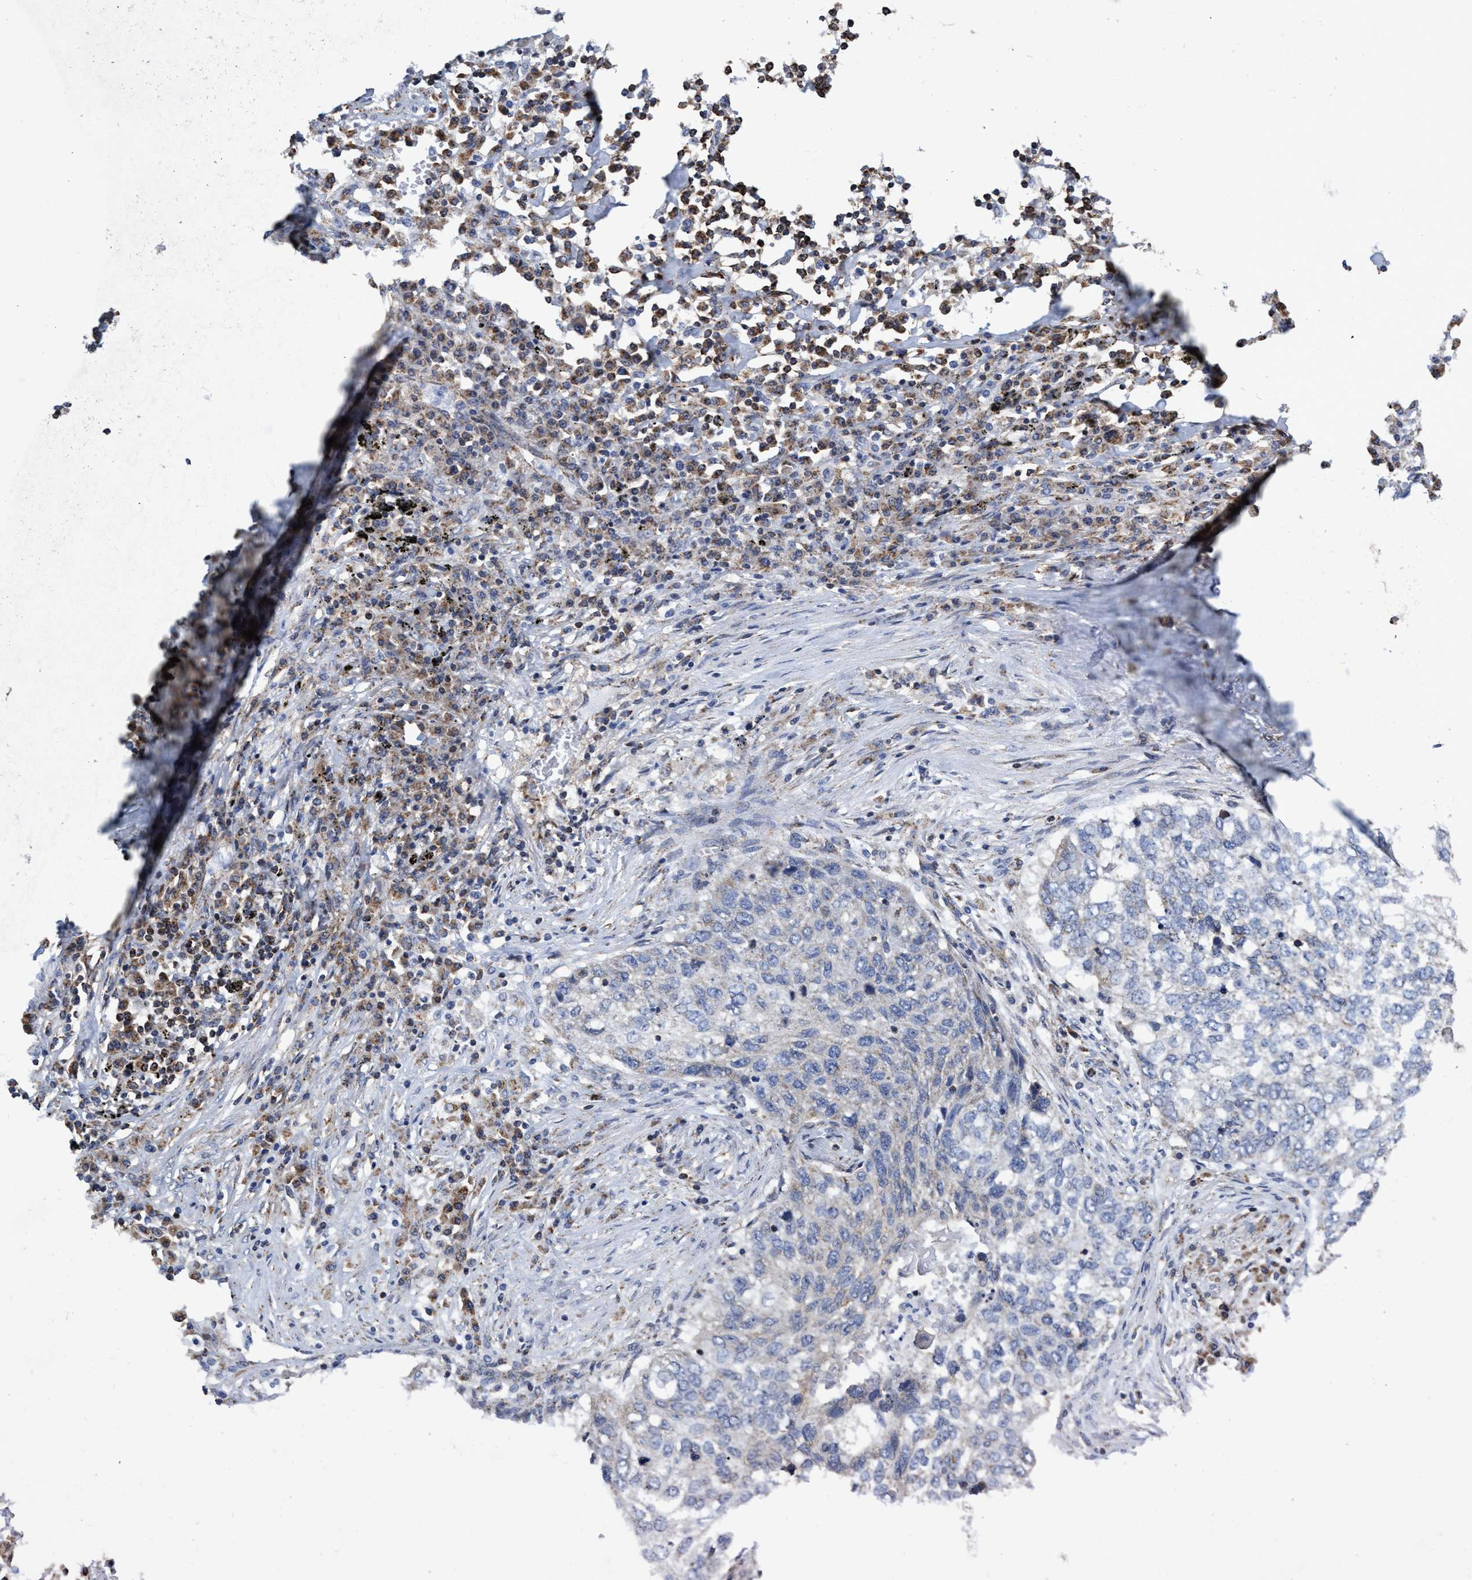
{"staining": {"intensity": "negative", "quantity": "none", "location": "none"}, "tissue": "lung cancer", "cell_type": "Tumor cells", "image_type": "cancer", "snomed": [{"axis": "morphology", "description": "Squamous cell carcinoma, NOS"}, {"axis": "topography", "description": "Lung"}], "caption": "Immunohistochemistry micrograph of lung cancer stained for a protein (brown), which reveals no expression in tumor cells.", "gene": "CRYZ", "patient": {"sex": "female", "age": 63}}